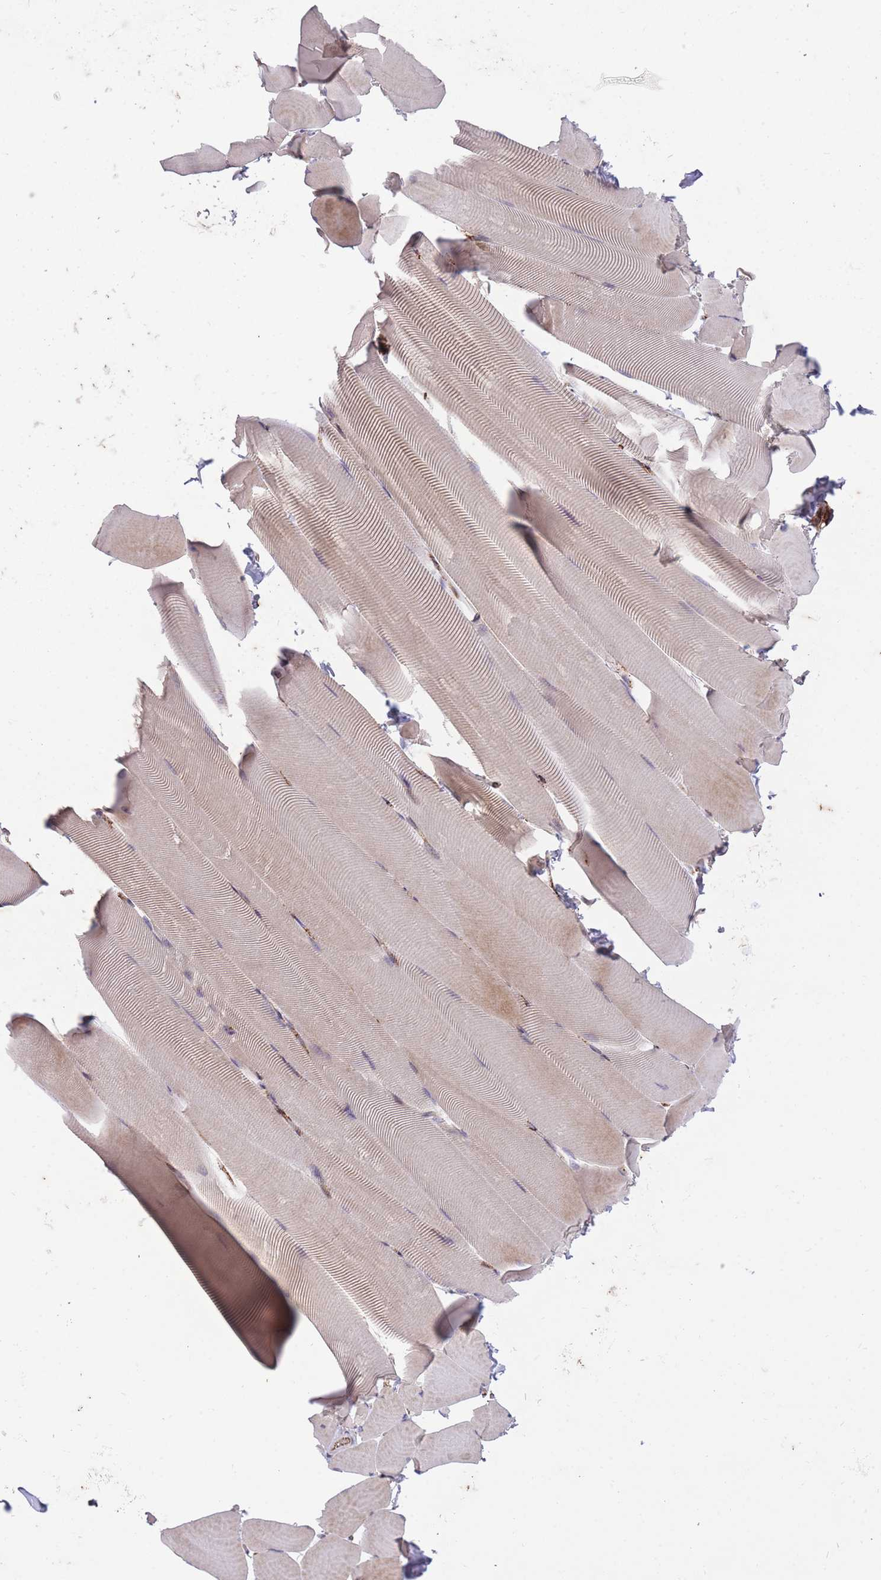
{"staining": {"intensity": "weak", "quantity": "25%-75%", "location": "cytoplasmic/membranous"}, "tissue": "skeletal muscle", "cell_type": "Myocytes", "image_type": "normal", "snomed": [{"axis": "morphology", "description": "Normal tissue, NOS"}, {"axis": "topography", "description": "Skeletal muscle"}], "caption": "Skeletal muscle stained with a brown dye exhibits weak cytoplasmic/membranous positive staining in approximately 25%-75% of myocytes.", "gene": "CISH", "patient": {"sex": "male", "age": 25}}